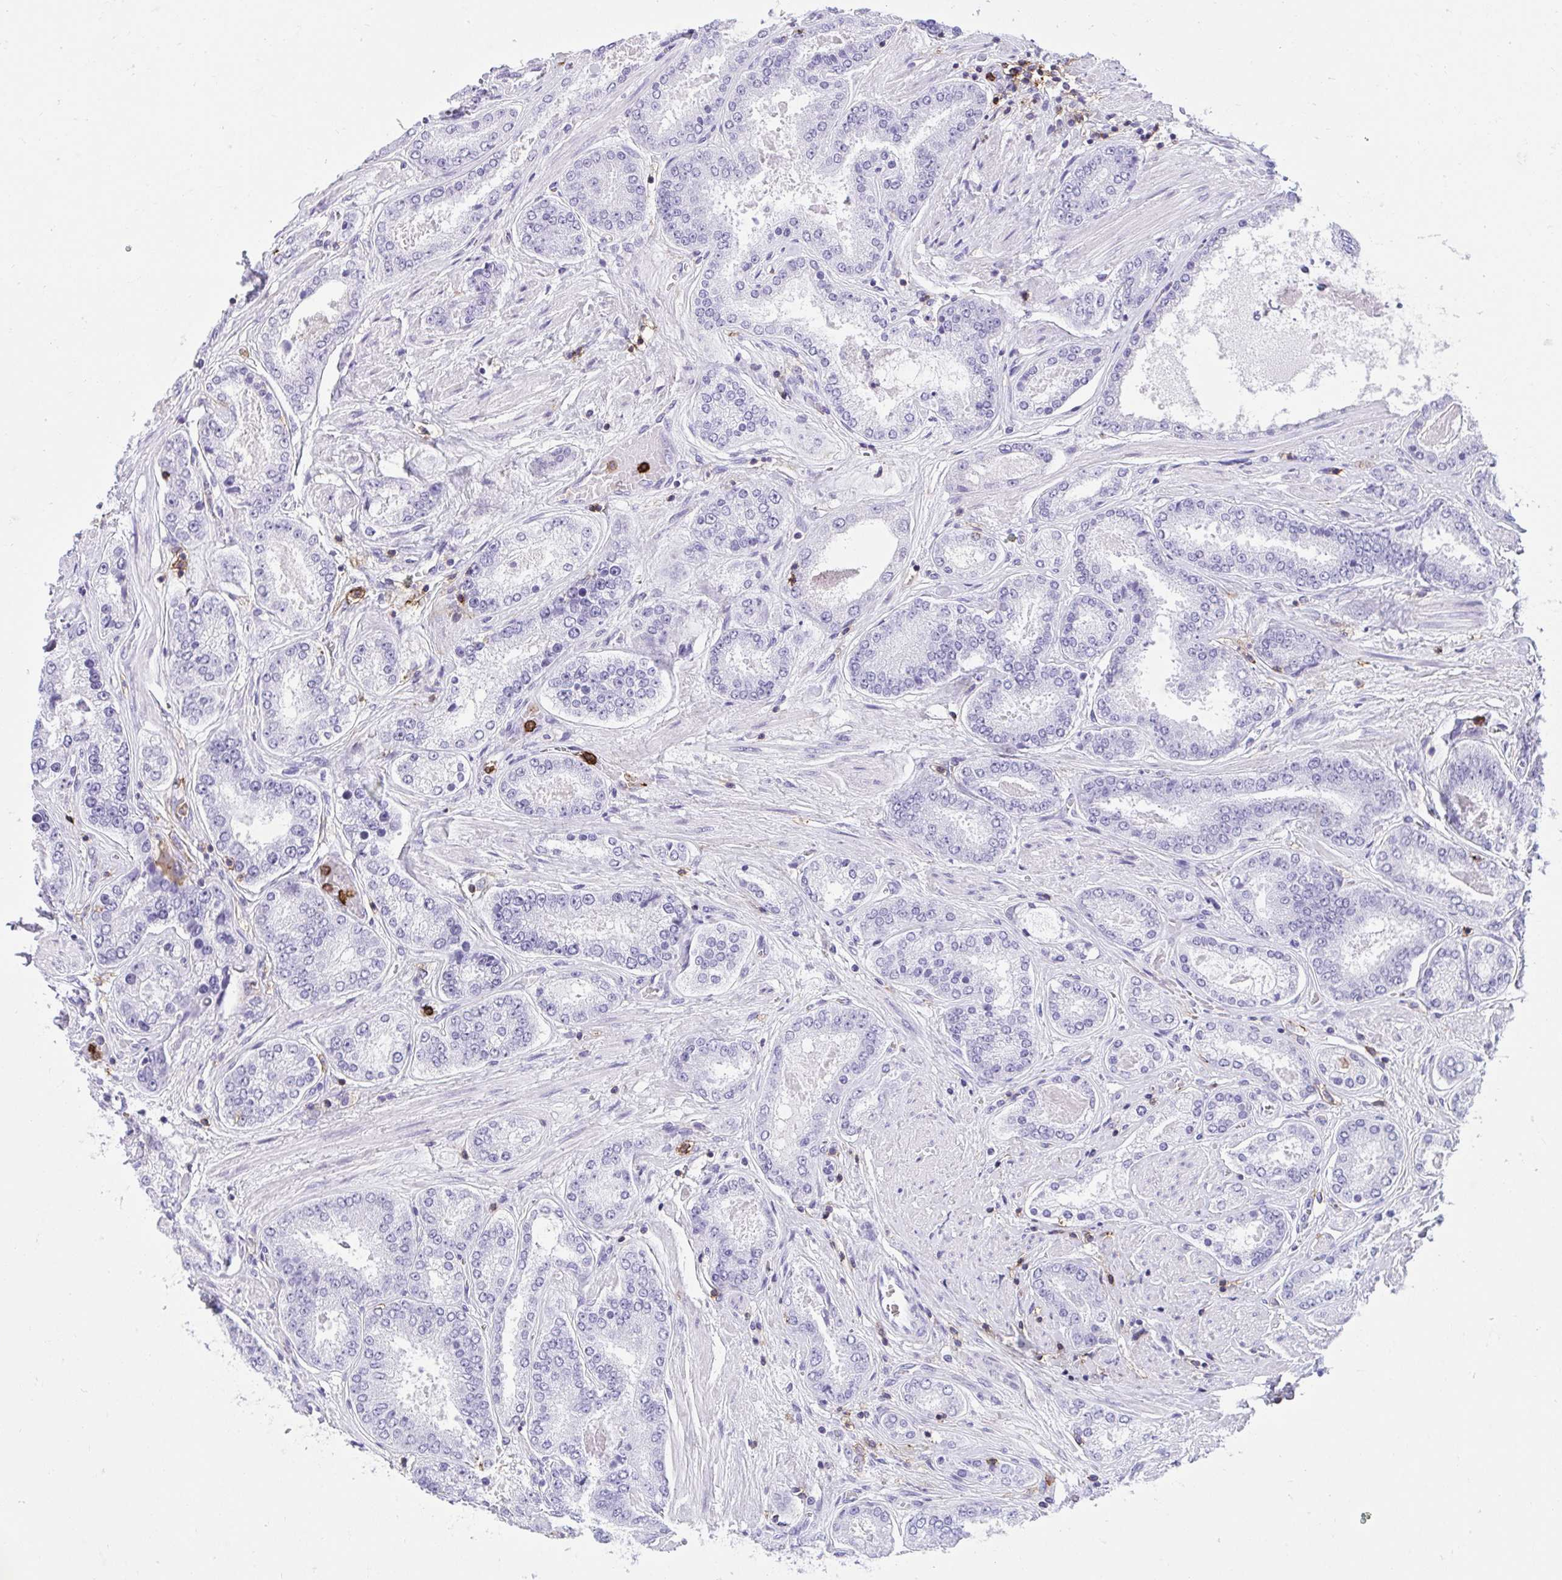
{"staining": {"intensity": "negative", "quantity": "none", "location": "none"}, "tissue": "prostate cancer", "cell_type": "Tumor cells", "image_type": "cancer", "snomed": [{"axis": "morphology", "description": "Adenocarcinoma, High grade"}, {"axis": "topography", "description": "Prostate"}], "caption": "There is no significant positivity in tumor cells of prostate high-grade adenocarcinoma.", "gene": "SPN", "patient": {"sex": "male", "age": 63}}